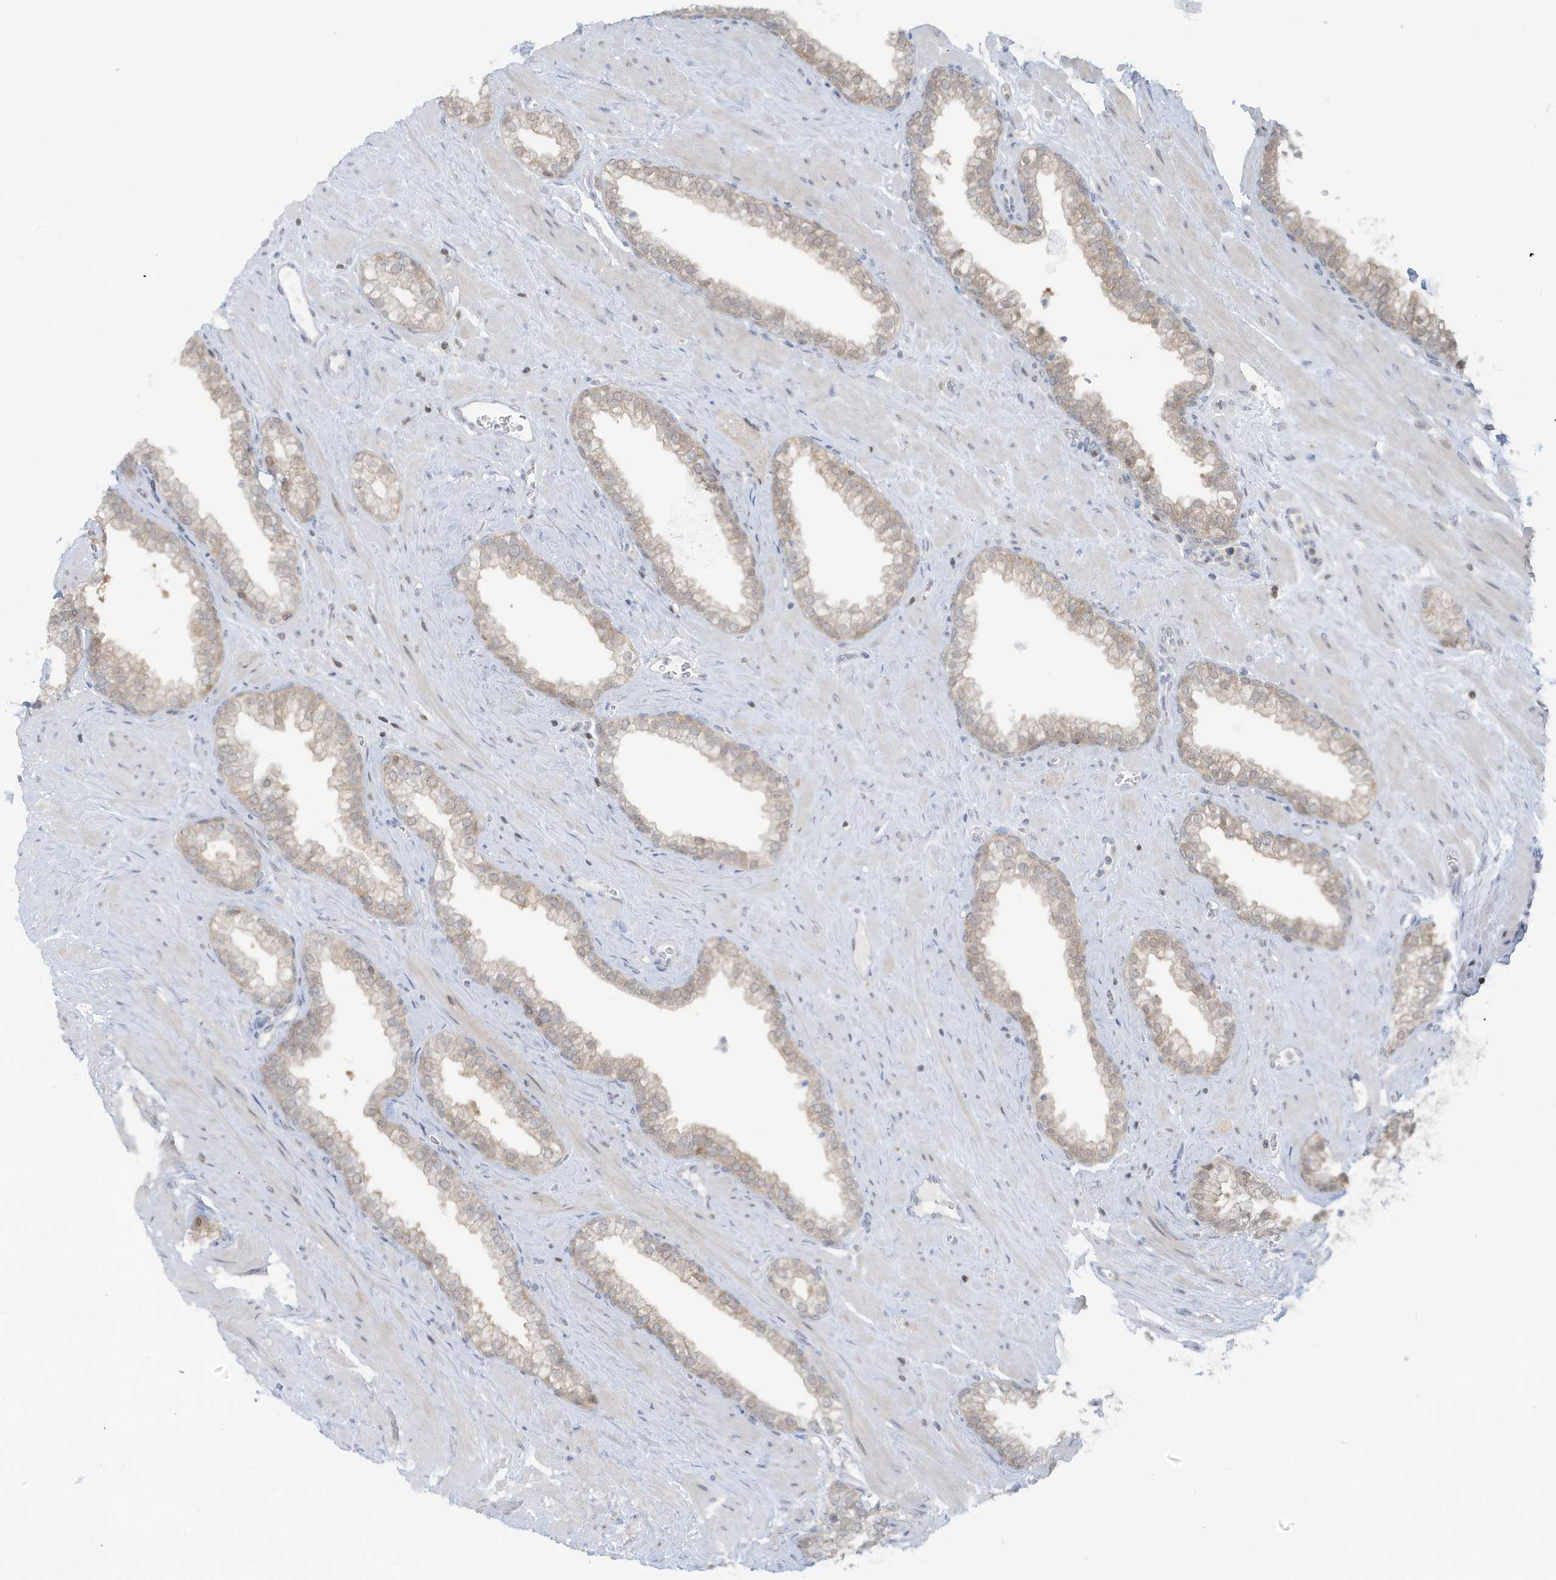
{"staining": {"intensity": "weak", "quantity": "25%-75%", "location": "cytoplasmic/membranous"}, "tissue": "prostate", "cell_type": "Glandular cells", "image_type": "normal", "snomed": [{"axis": "morphology", "description": "Normal tissue, NOS"}, {"axis": "morphology", "description": "Urothelial carcinoma, Low grade"}, {"axis": "topography", "description": "Urinary bladder"}, {"axis": "topography", "description": "Prostate"}], "caption": "A brown stain labels weak cytoplasmic/membranous positivity of a protein in glandular cells of unremarkable human prostate. Ihc stains the protein of interest in brown and the nuclei are stained blue.", "gene": "OGA", "patient": {"sex": "male", "age": 60}}